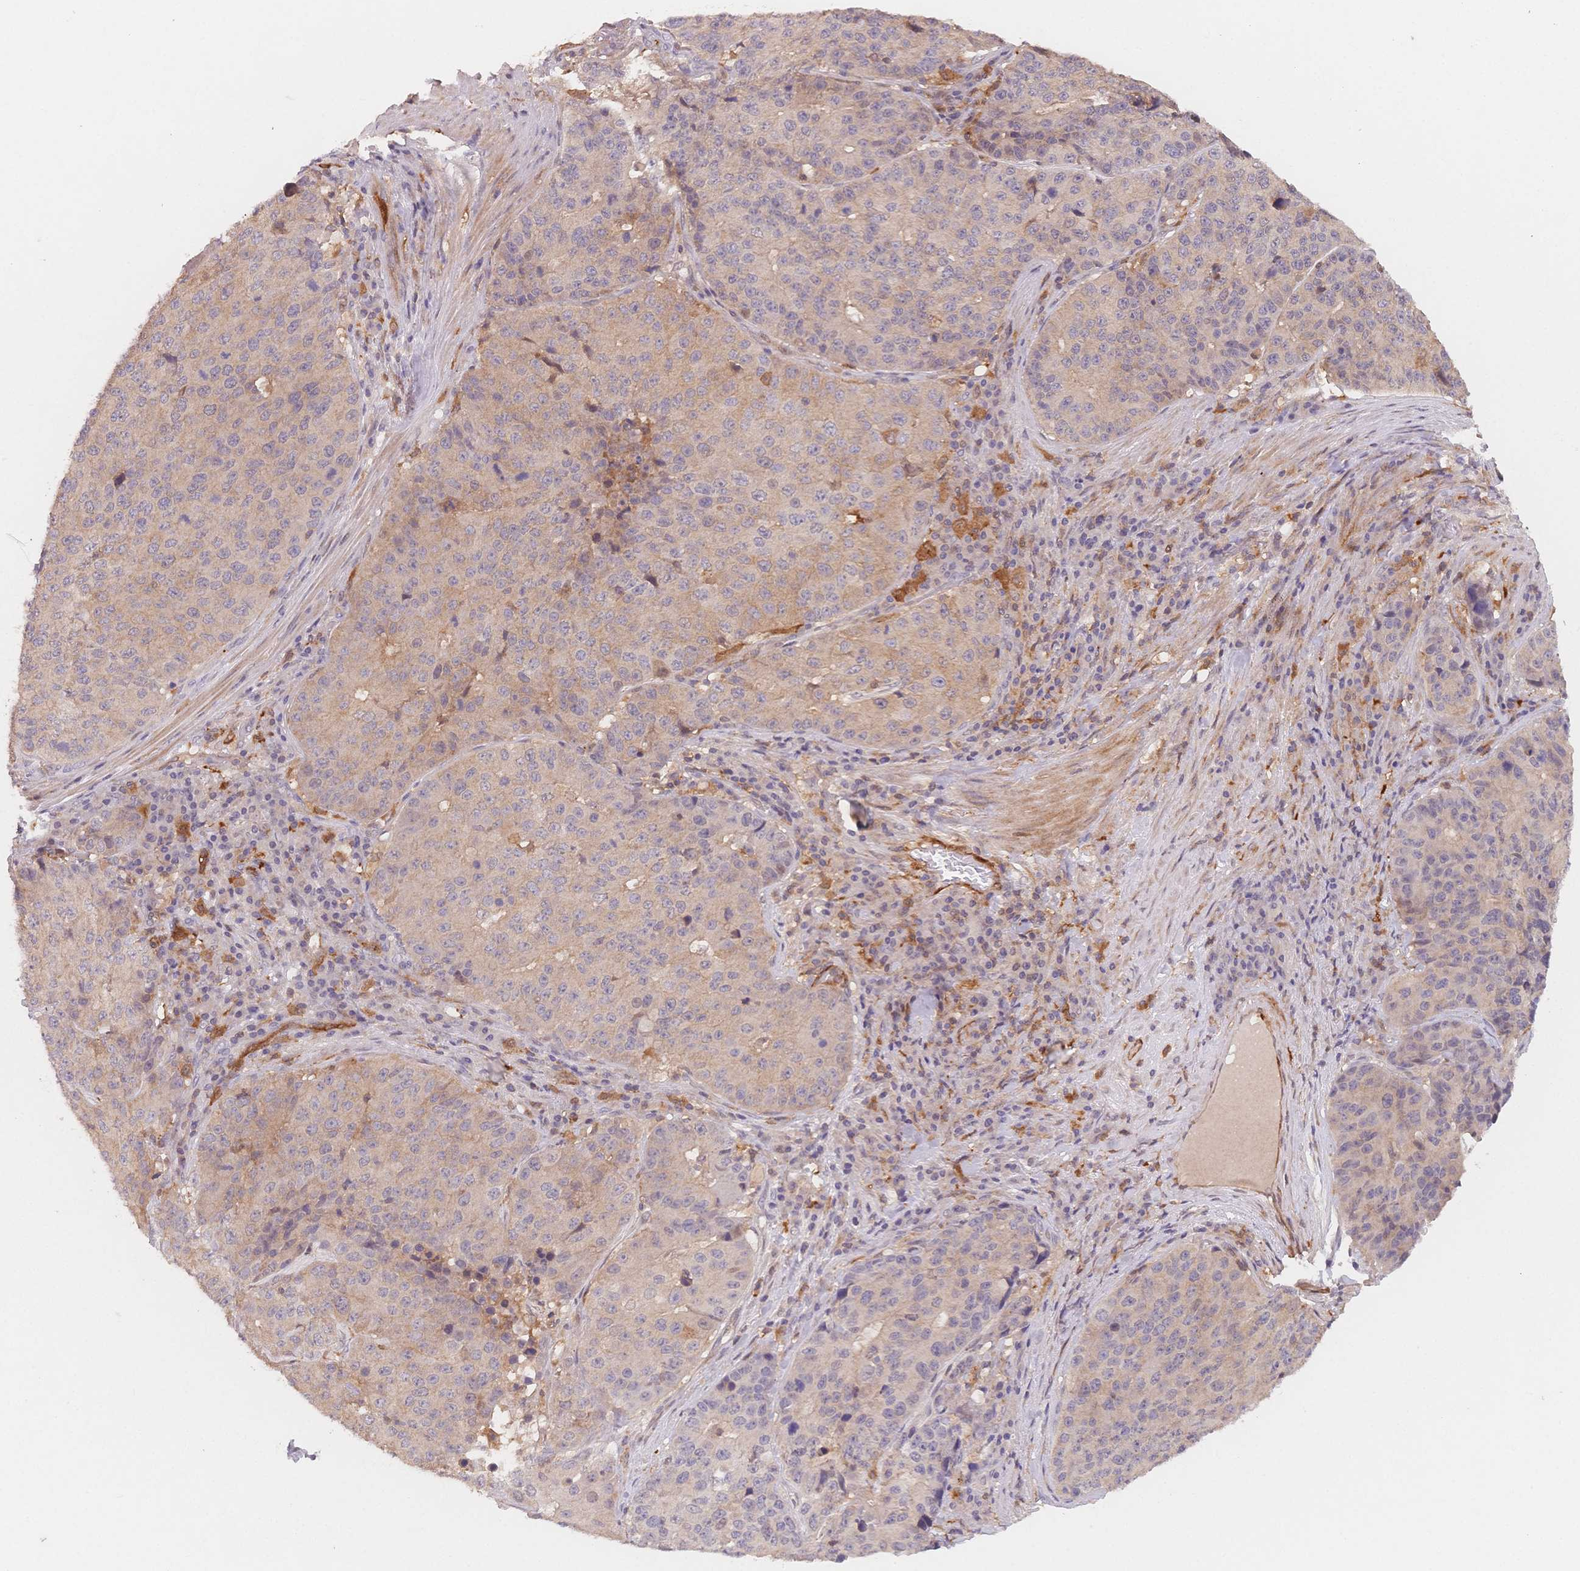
{"staining": {"intensity": "moderate", "quantity": "25%-75%", "location": "cytoplasmic/membranous"}, "tissue": "stomach cancer", "cell_type": "Tumor cells", "image_type": "cancer", "snomed": [{"axis": "morphology", "description": "Adenocarcinoma, NOS"}, {"axis": "topography", "description": "Stomach"}], "caption": "Immunohistochemistry (DAB (3,3'-diaminobenzidine)) staining of stomach cancer shows moderate cytoplasmic/membranous protein staining in approximately 25%-75% of tumor cells.", "gene": "C12orf75", "patient": {"sex": "male", "age": 71}}